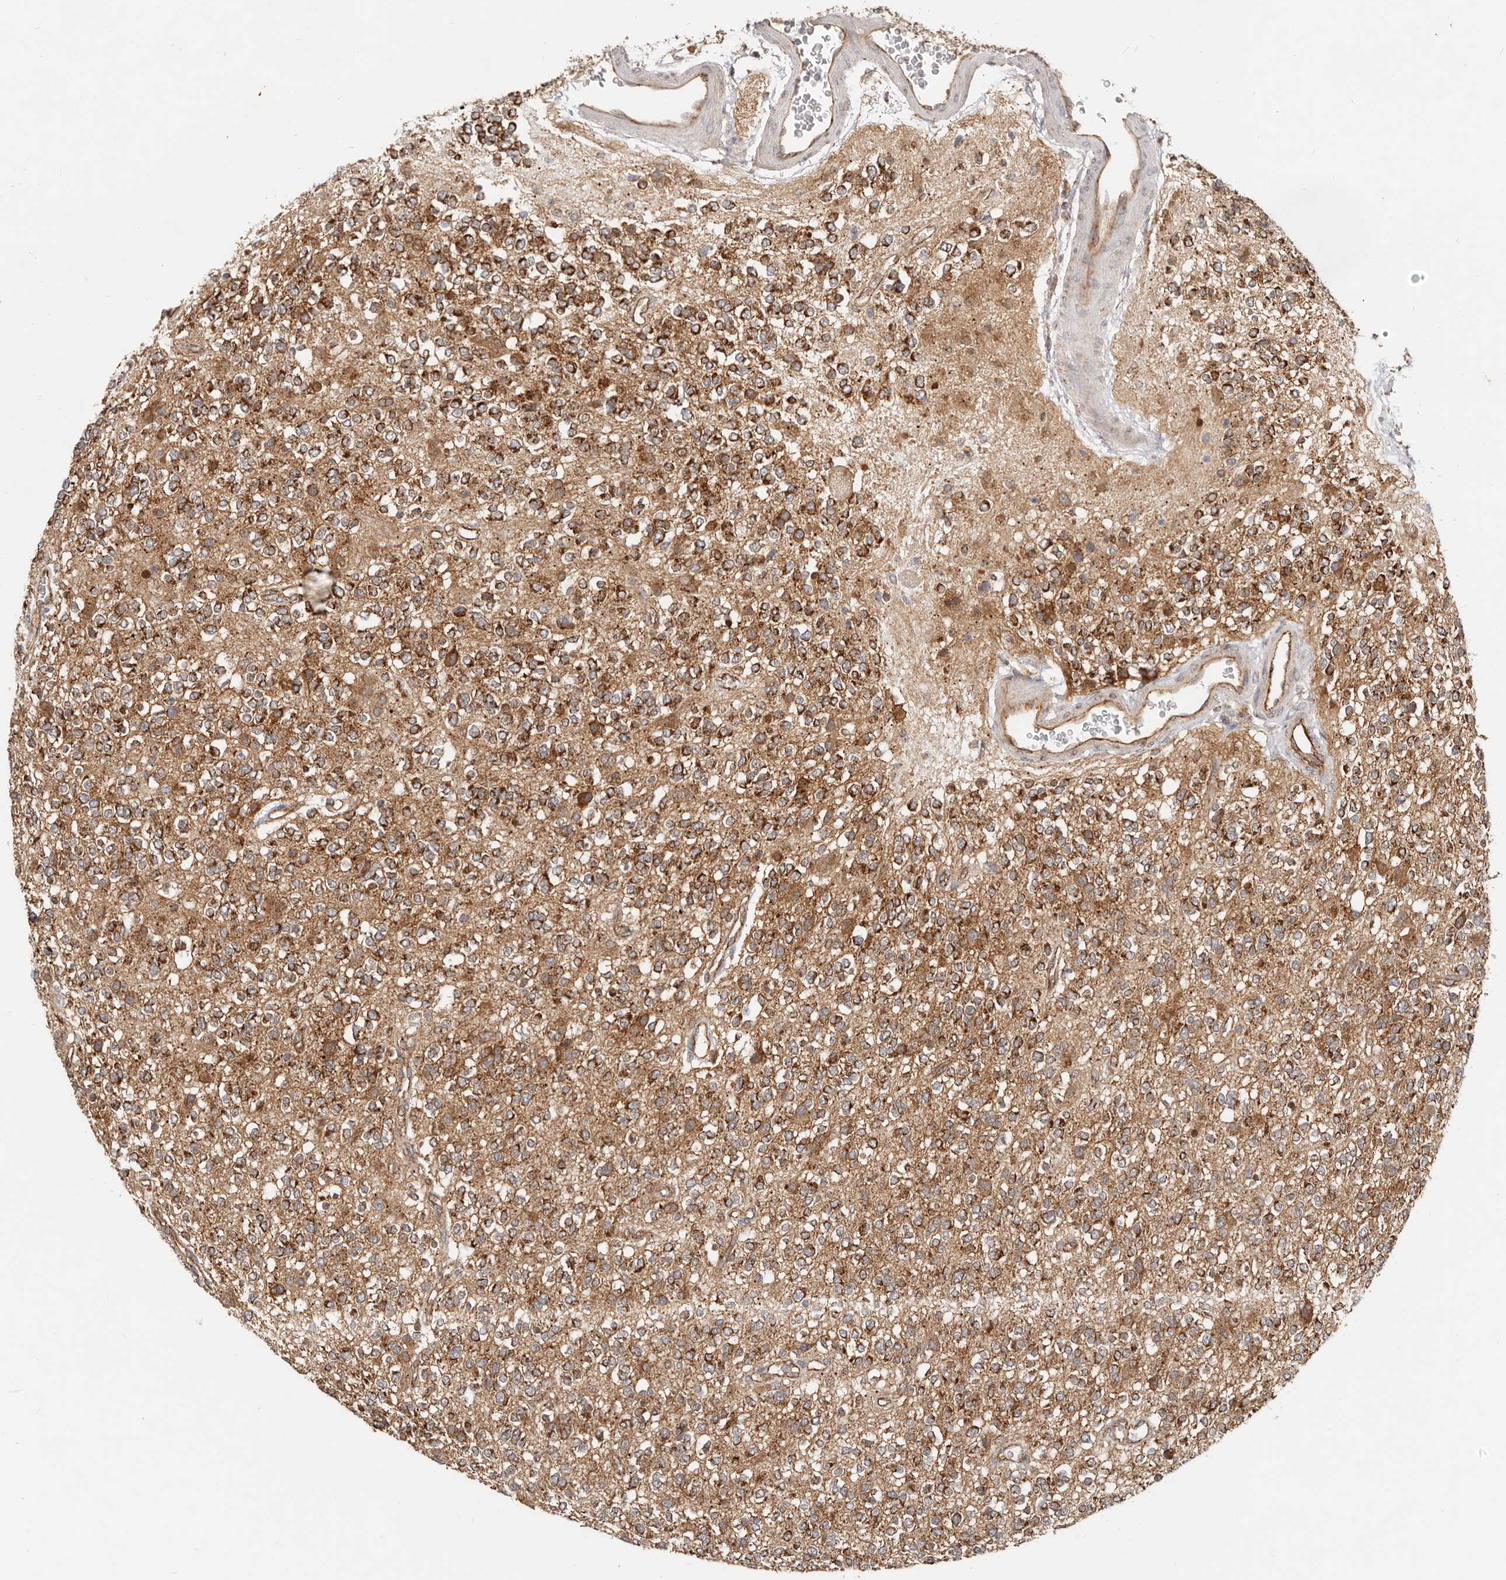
{"staining": {"intensity": "moderate", "quantity": ">75%", "location": "cytoplasmic/membranous"}, "tissue": "glioma", "cell_type": "Tumor cells", "image_type": "cancer", "snomed": [{"axis": "morphology", "description": "Glioma, malignant, High grade"}, {"axis": "topography", "description": "Brain"}], "caption": "Glioma was stained to show a protein in brown. There is medium levels of moderate cytoplasmic/membranous expression in about >75% of tumor cells.", "gene": "USP49", "patient": {"sex": "male", "age": 34}}